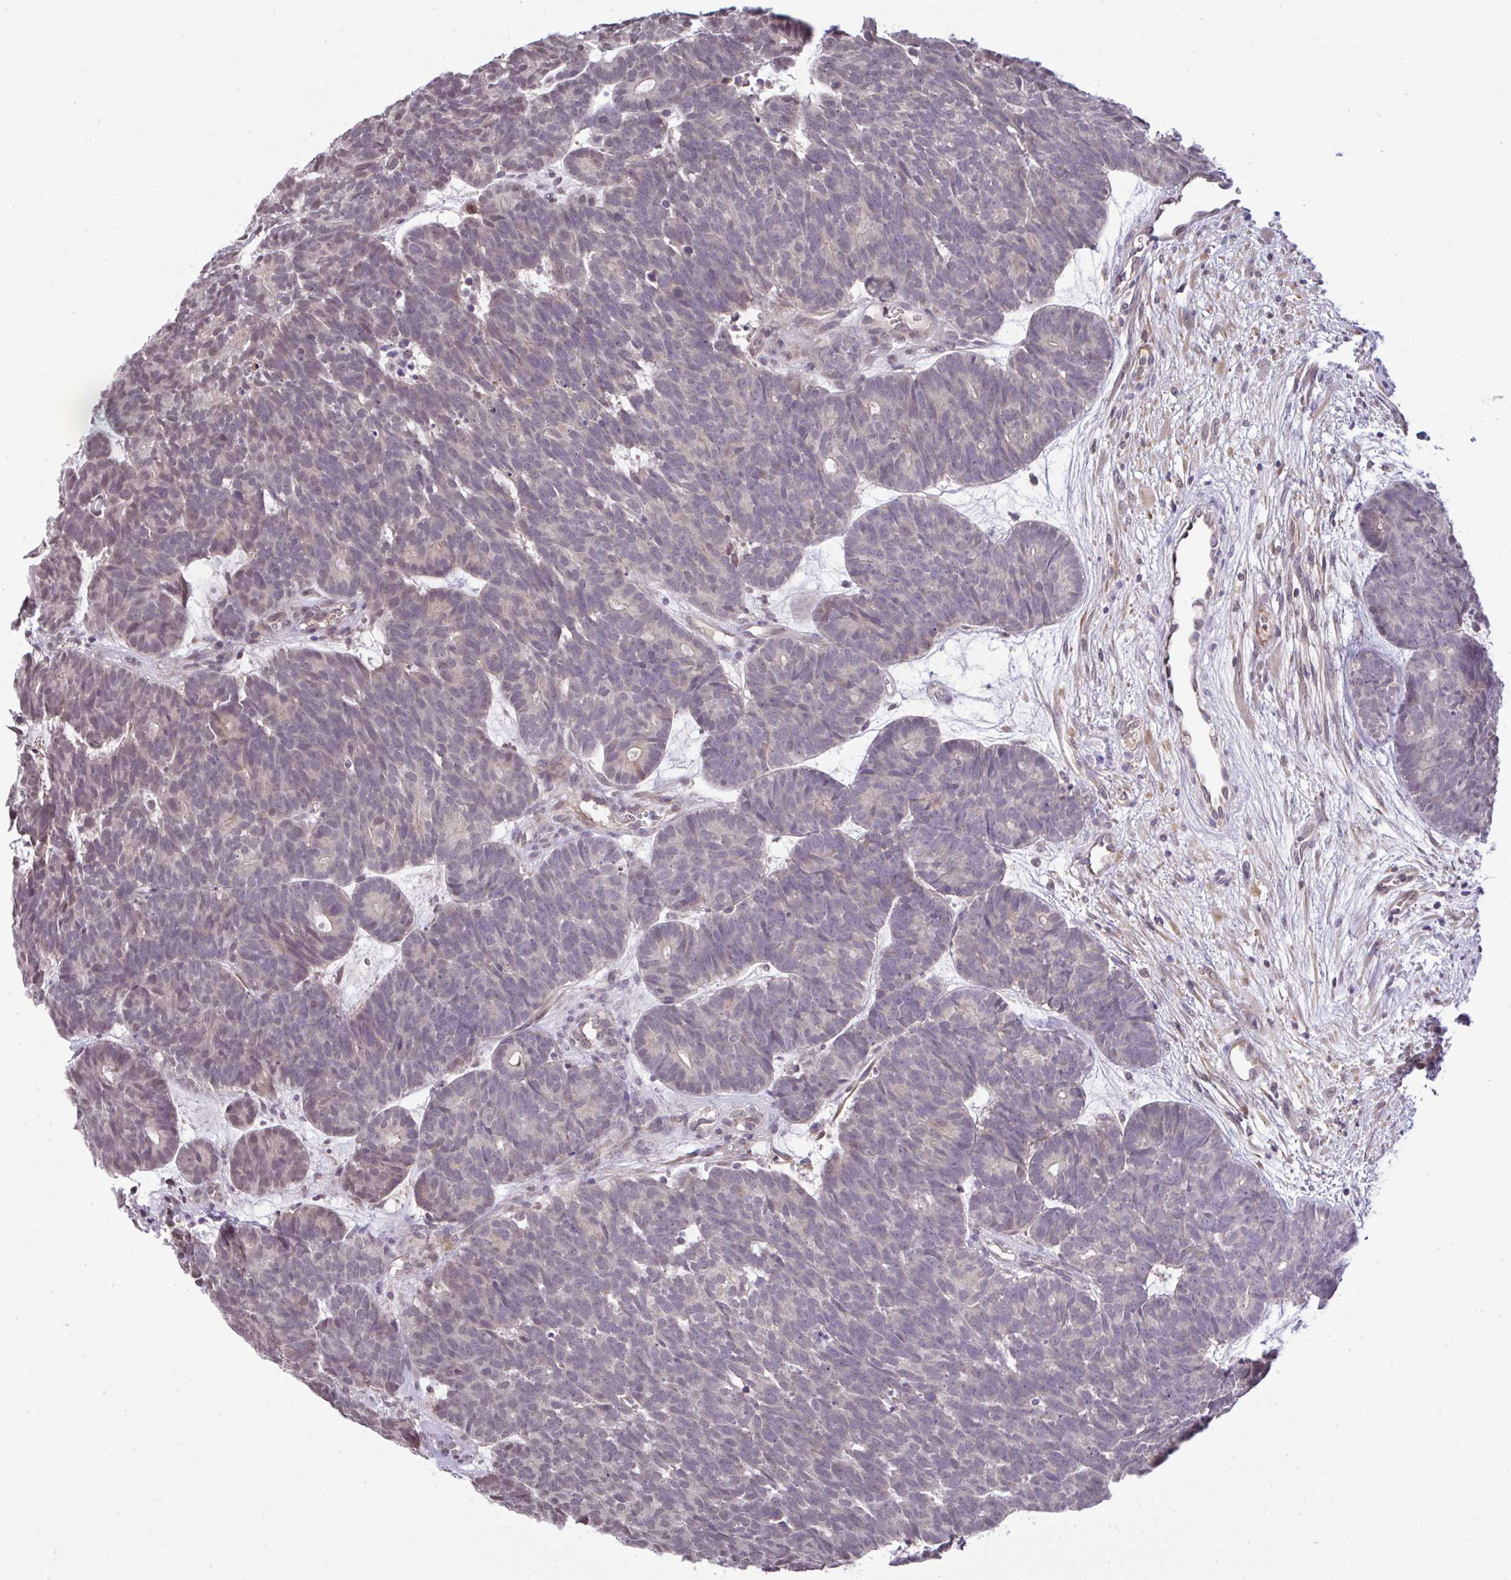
{"staining": {"intensity": "weak", "quantity": "<25%", "location": "nuclear"}, "tissue": "head and neck cancer", "cell_type": "Tumor cells", "image_type": "cancer", "snomed": [{"axis": "morphology", "description": "Adenocarcinoma, NOS"}, {"axis": "topography", "description": "Head-Neck"}], "caption": "Head and neck adenocarcinoma stained for a protein using immunohistochemistry (IHC) shows no positivity tumor cells.", "gene": "C9orf64", "patient": {"sex": "female", "age": 81}}